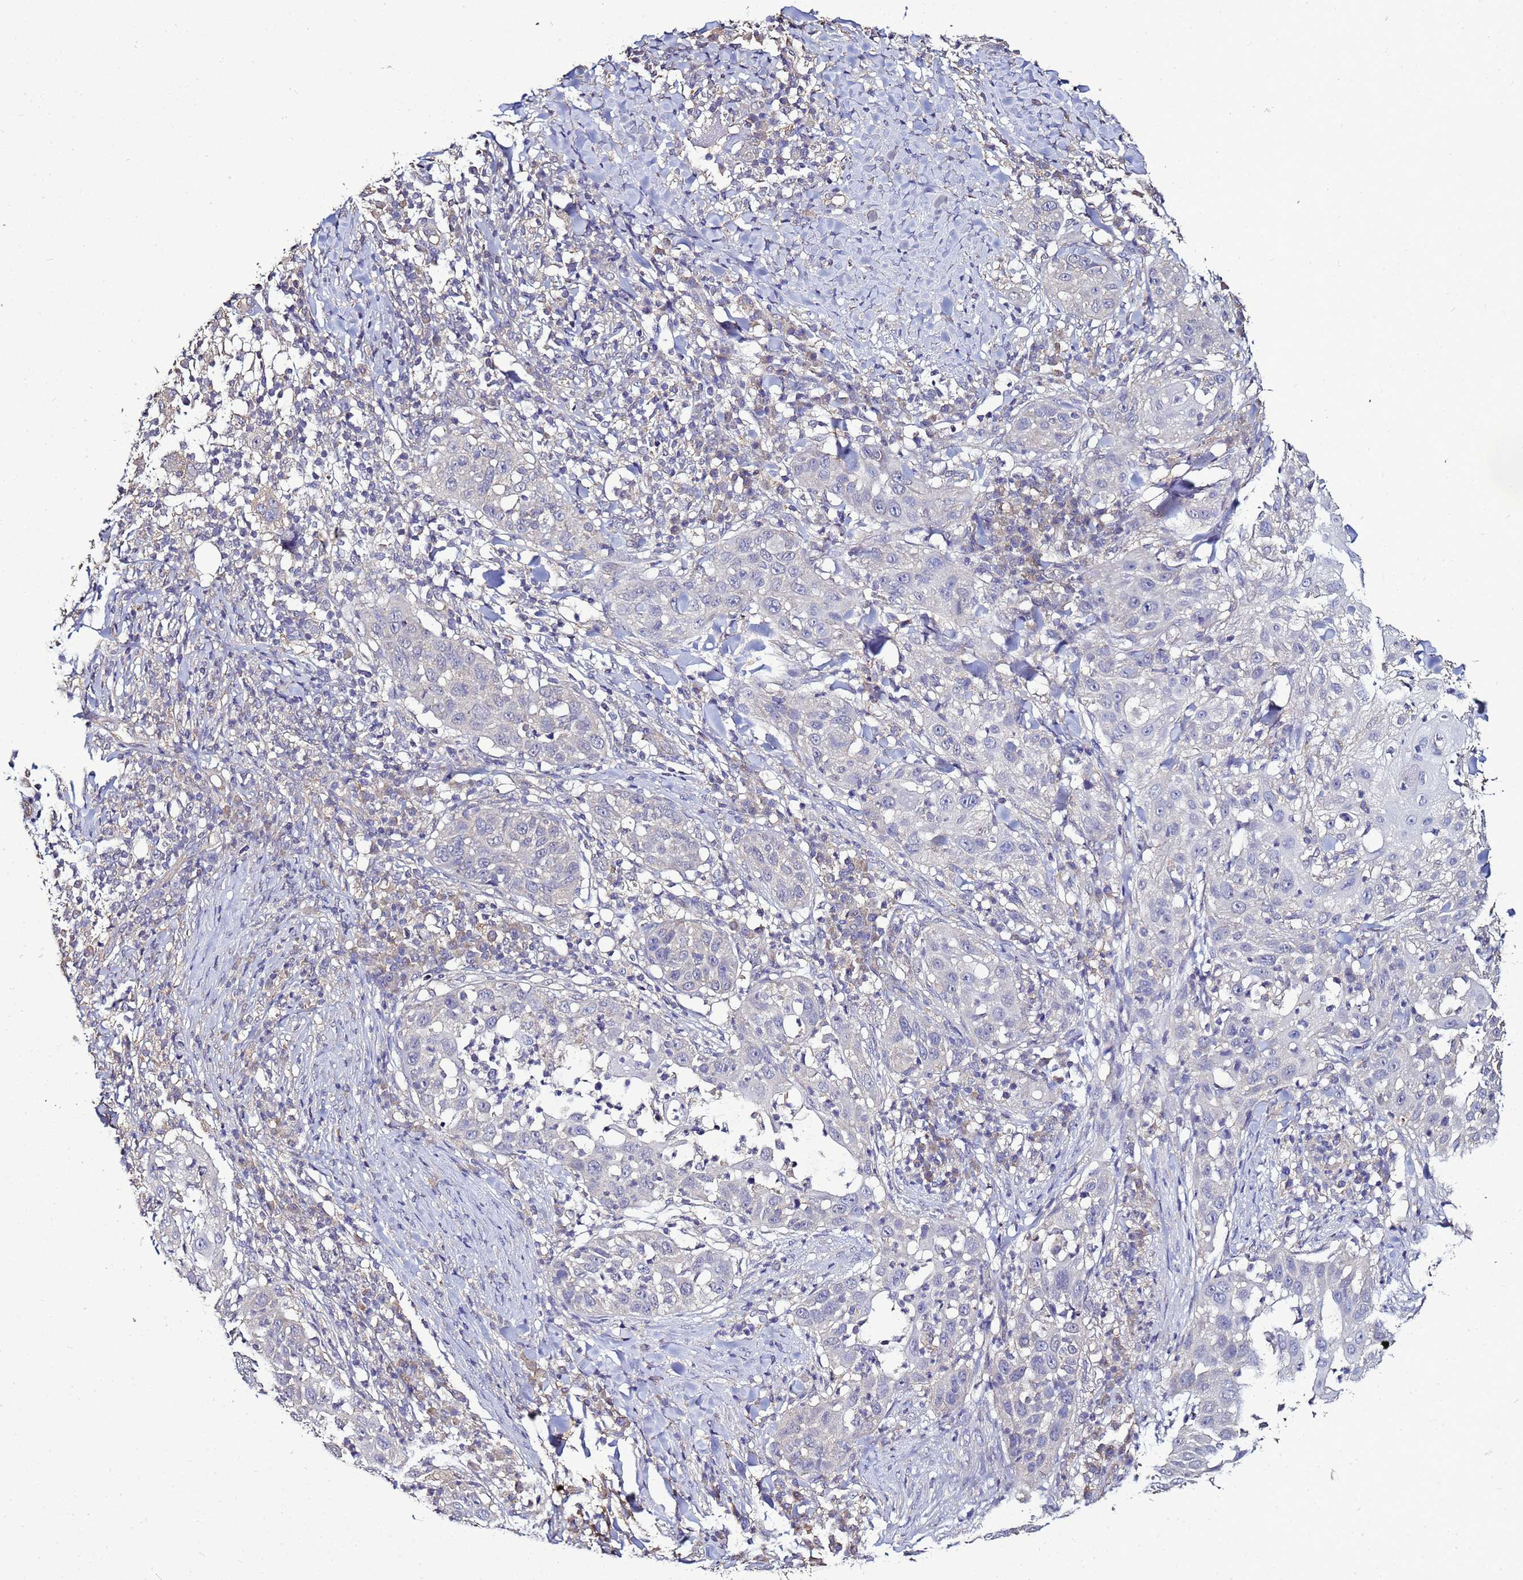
{"staining": {"intensity": "negative", "quantity": "none", "location": "none"}, "tissue": "skin cancer", "cell_type": "Tumor cells", "image_type": "cancer", "snomed": [{"axis": "morphology", "description": "Squamous cell carcinoma, NOS"}, {"axis": "topography", "description": "Skin"}], "caption": "Human skin cancer (squamous cell carcinoma) stained for a protein using IHC displays no positivity in tumor cells.", "gene": "ENOPH1", "patient": {"sex": "female", "age": 44}}